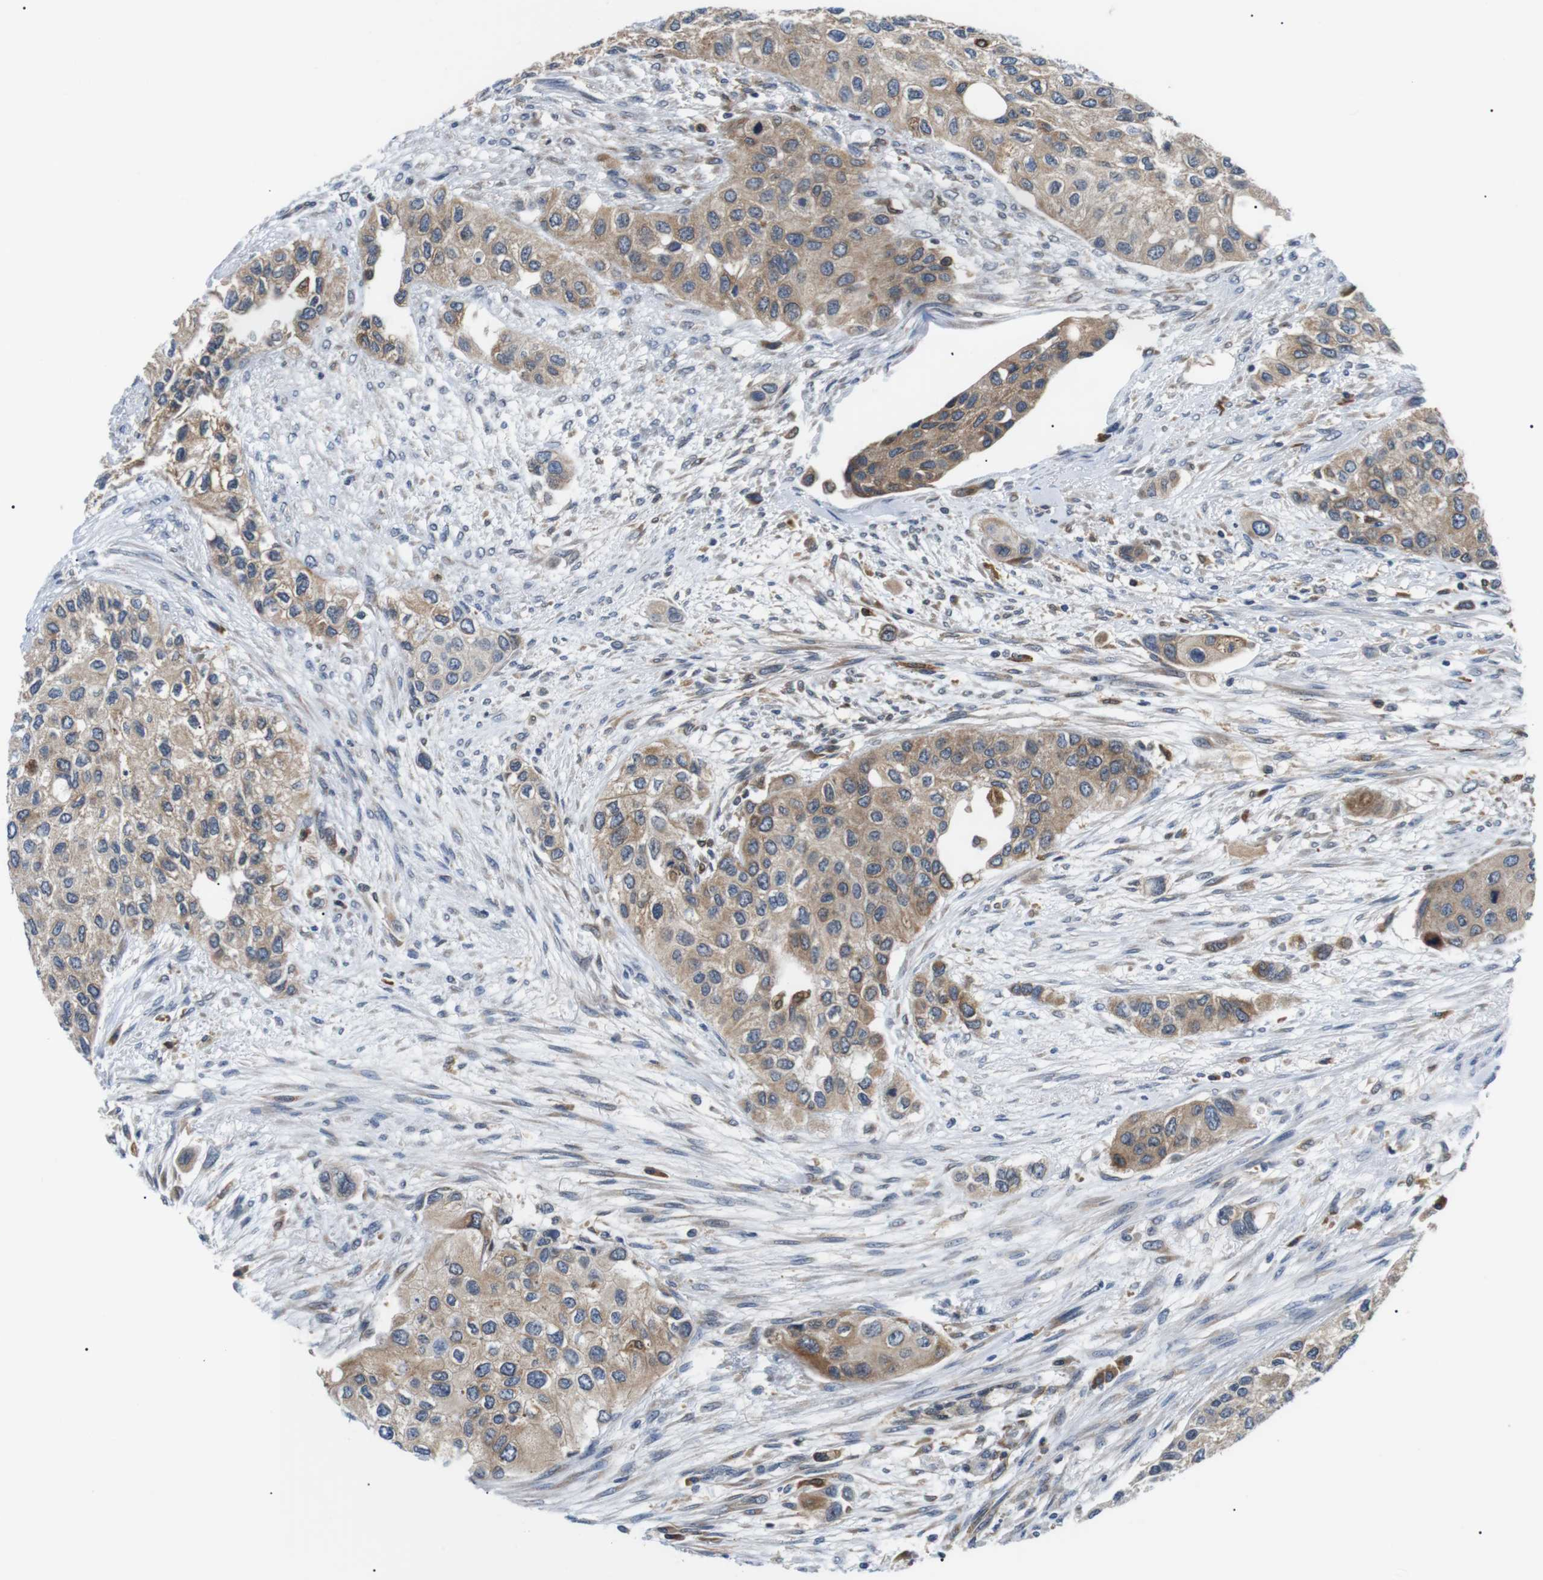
{"staining": {"intensity": "weak", "quantity": ">75%", "location": "cytoplasmic/membranous"}, "tissue": "urothelial cancer", "cell_type": "Tumor cells", "image_type": "cancer", "snomed": [{"axis": "morphology", "description": "Urothelial carcinoma, High grade"}, {"axis": "topography", "description": "Urinary bladder"}], "caption": "The photomicrograph displays a brown stain indicating the presence of a protein in the cytoplasmic/membranous of tumor cells in urothelial cancer. (DAB IHC with brightfield microscopy, high magnification).", "gene": "RAB9A", "patient": {"sex": "female", "age": 56}}